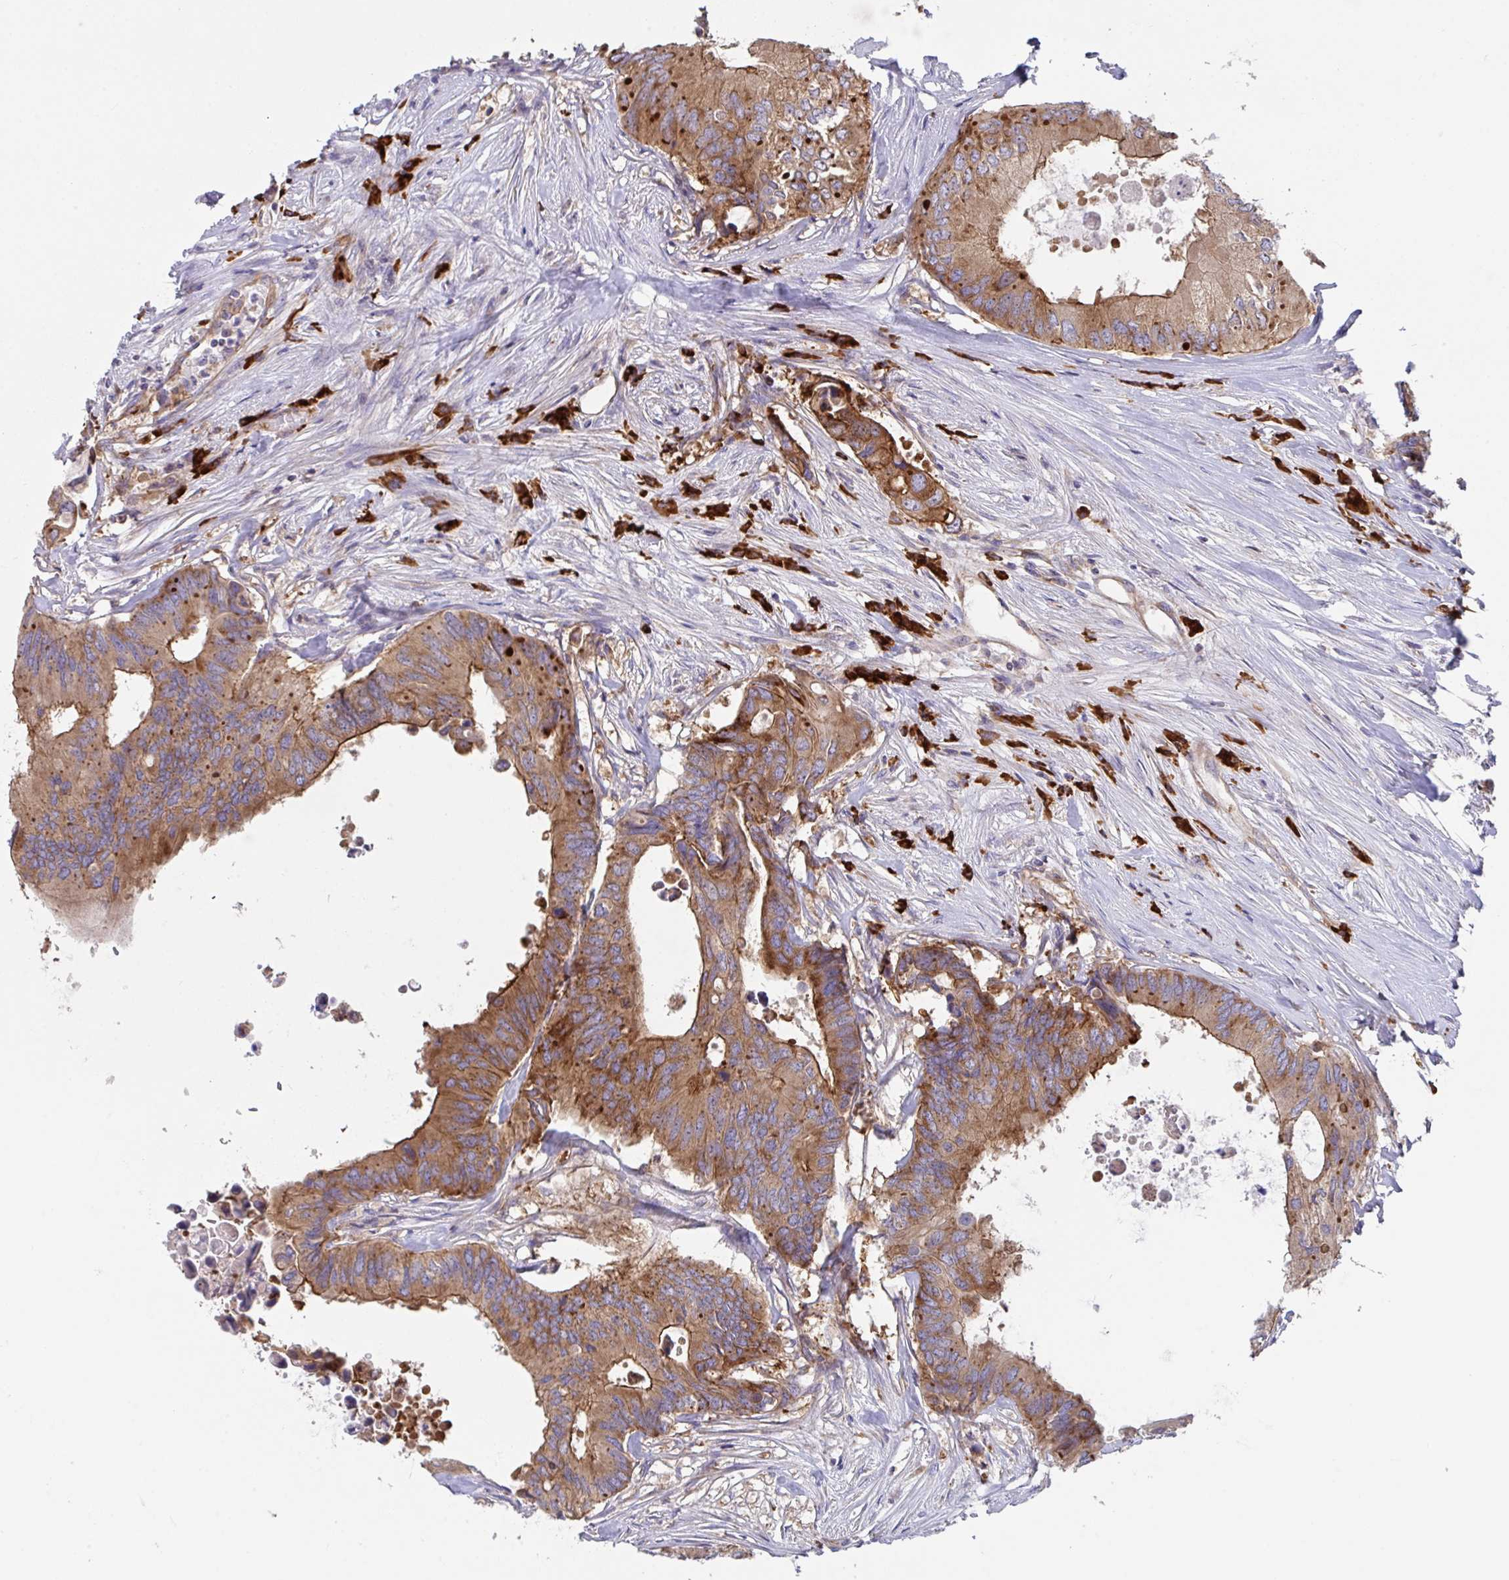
{"staining": {"intensity": "moderate", "quantity": ">75%", "location": "cytoplasmic/membranous"}, "tissue": "colorectal cancer", "cell_type": "Tumor cells", "image_type": "cancer", "snomed": [{"axis": "morphology", "description": "Adenocarcinoma, NOS"}, {"axis": "topography", "description": "Colon"}], "caption": "Protein staining by IHC shows moderate cytoplasmic/membranous positivity in about >75% of tumor cells in colorectal cancer (adenocarcinoma). (DAB IHC, brown staining for protein, blue staining for nuclei).", "gene": "YARS2", "patient": {"sex": "male", "age": 71}}